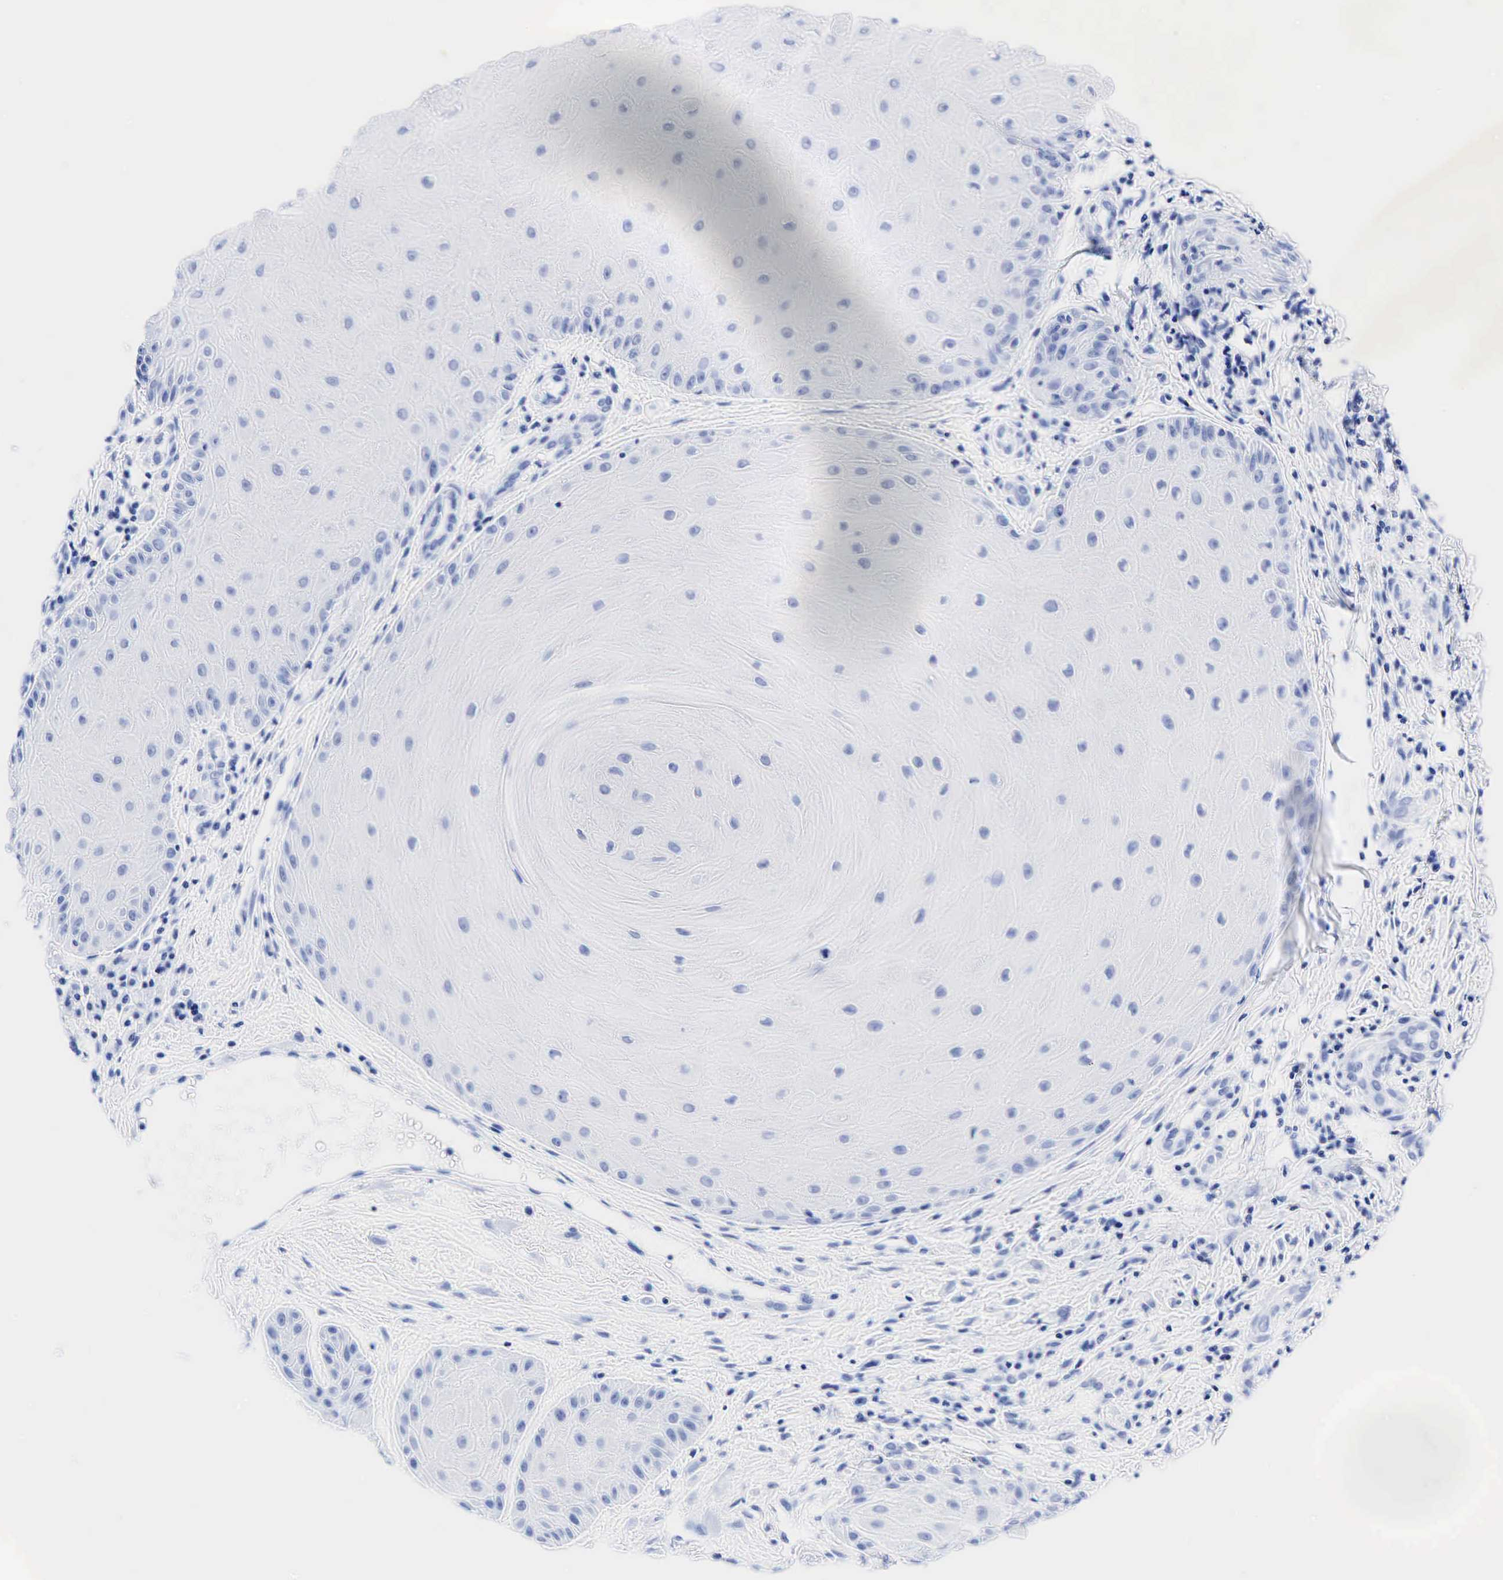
{"staining": {"intensity": "negative", "quantity": "none", "location": "none"}, "tissue": "skin cancer", "cell_type": "Tumor cells", "image_type": "cancer", "snomed": [{"axis": "morphology", "description": "Squamous cell carcinoma, NOS"}, {"axis": "topography", "description": "Skin"}], "caption": "Skin squamous cell carcinoma was stained to show a protein in brown. There is no significant staining in tumor cells.", "gene": "CHGA", "patient": {"sex": "male", "age": 57}}